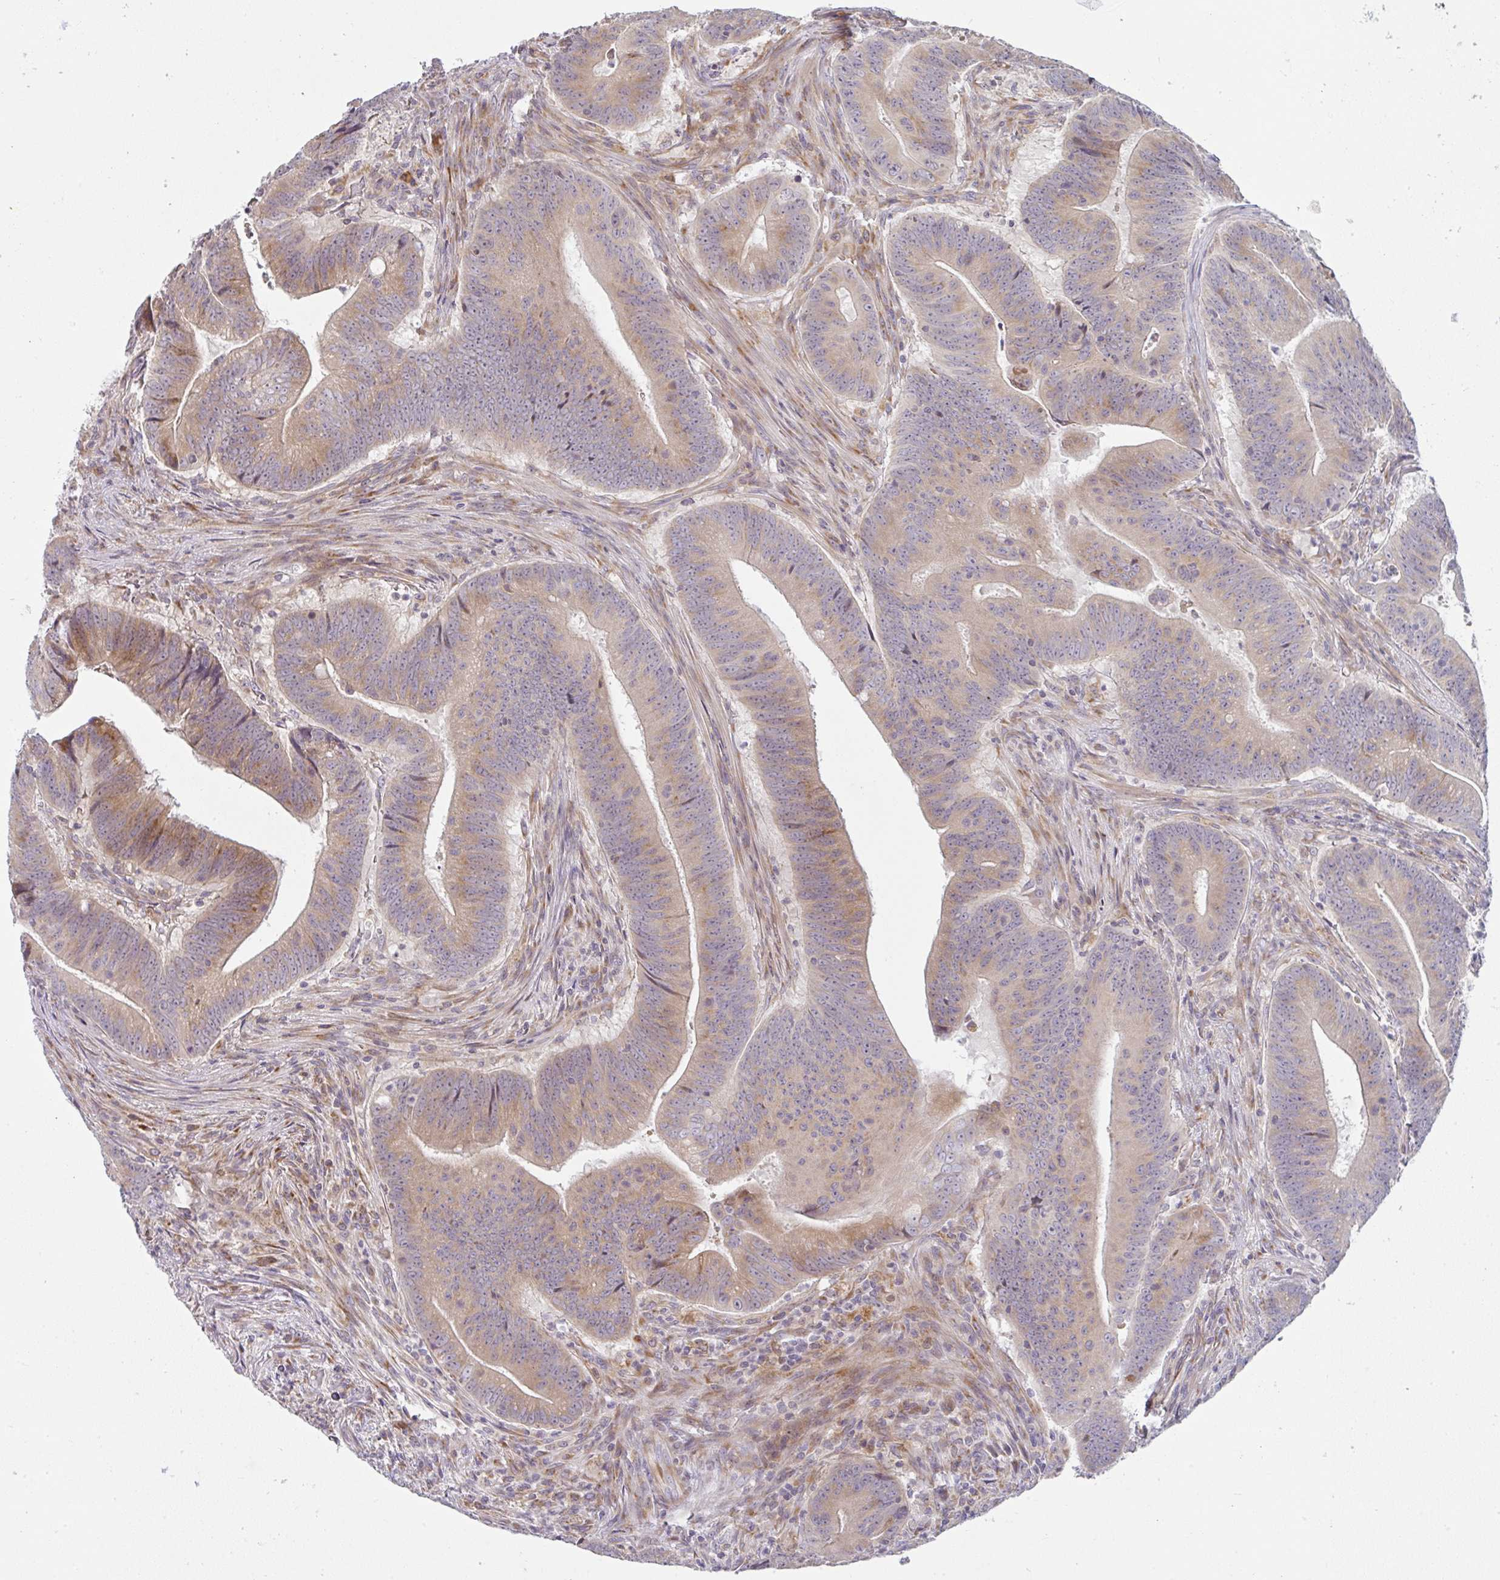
{"staining": {"intensity": "moderate", "quantity": "25%-75%", "location": "cytoplasmic/membranous"}, "tissue": "colorectal cancer", "cell_type": "Tumor cells", "image_type": "cancer", "snomed": [{"axis": "morphology", "description": "Adenocarcinoma, NOS"}, {"axis": "topography", "description": "Colon"}], "caption": "Protein positivity by IHC demonstrates moderate cytoplasmic/membranous staining in about 25%-75% of tumor cells in colorectal cancer.", "gene": "MOB1A", "patient": {"sex": "female", "age": 87}}